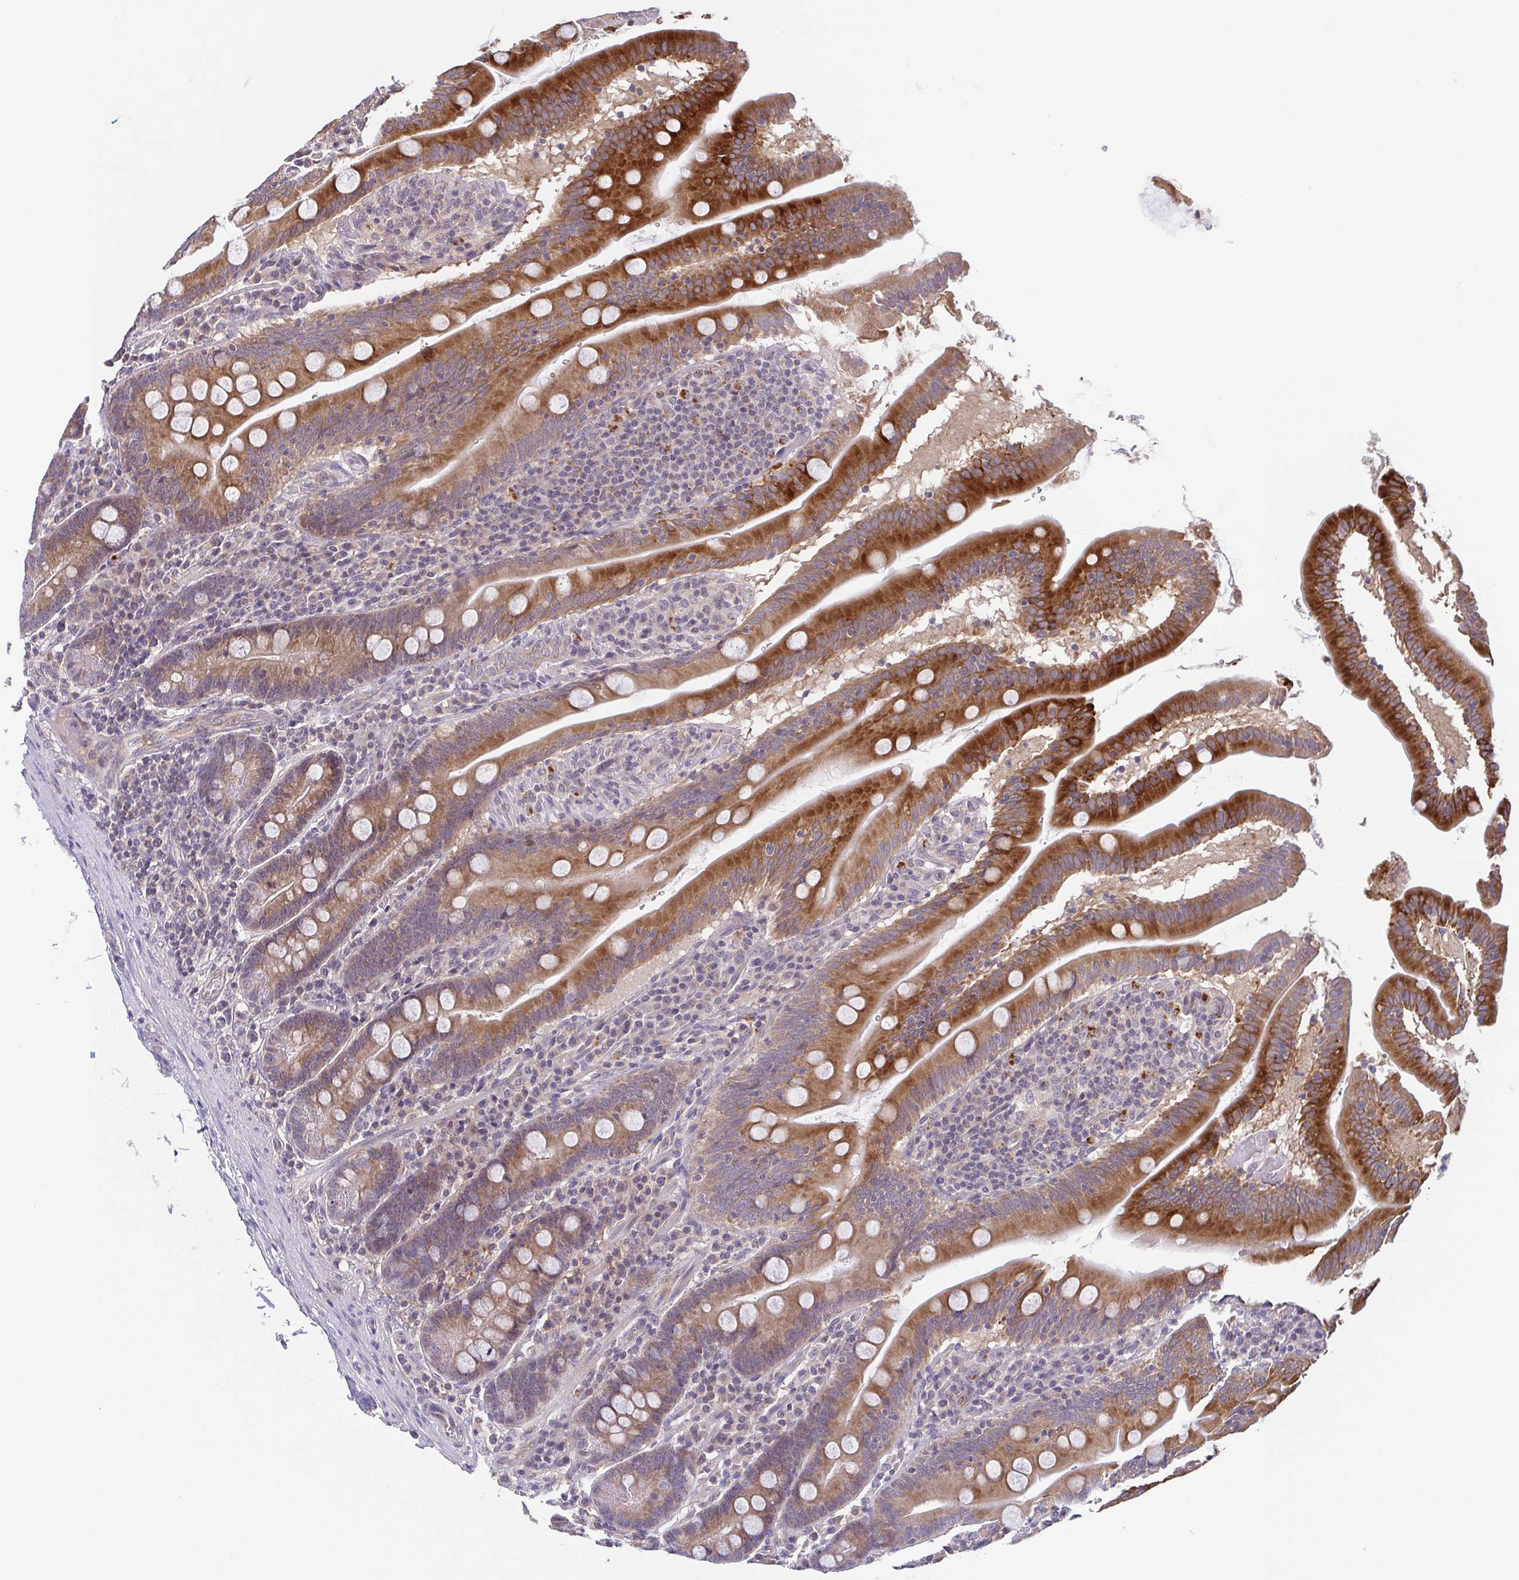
{"staining": {"intensity": "strong", "quantity": "25%-75%", "location": "cytoplasmic/membranous"}, "tissue": "small intestine", "cell_type": "Glandular cells", "image_type": "normal", "snomed": [{"axis": "morphology", "description": "Normal tissue, NOS"}, {"axis": "topography", "description": "Small intestine"}], "caption": "Glandular cells reveal high levels of strong cytoplasmic/membranous staining in about 25%-75% of cells in unremarkable small intestine.", "gene": "OSBPL7", "patient": {"sex": "male", "age": 37}}